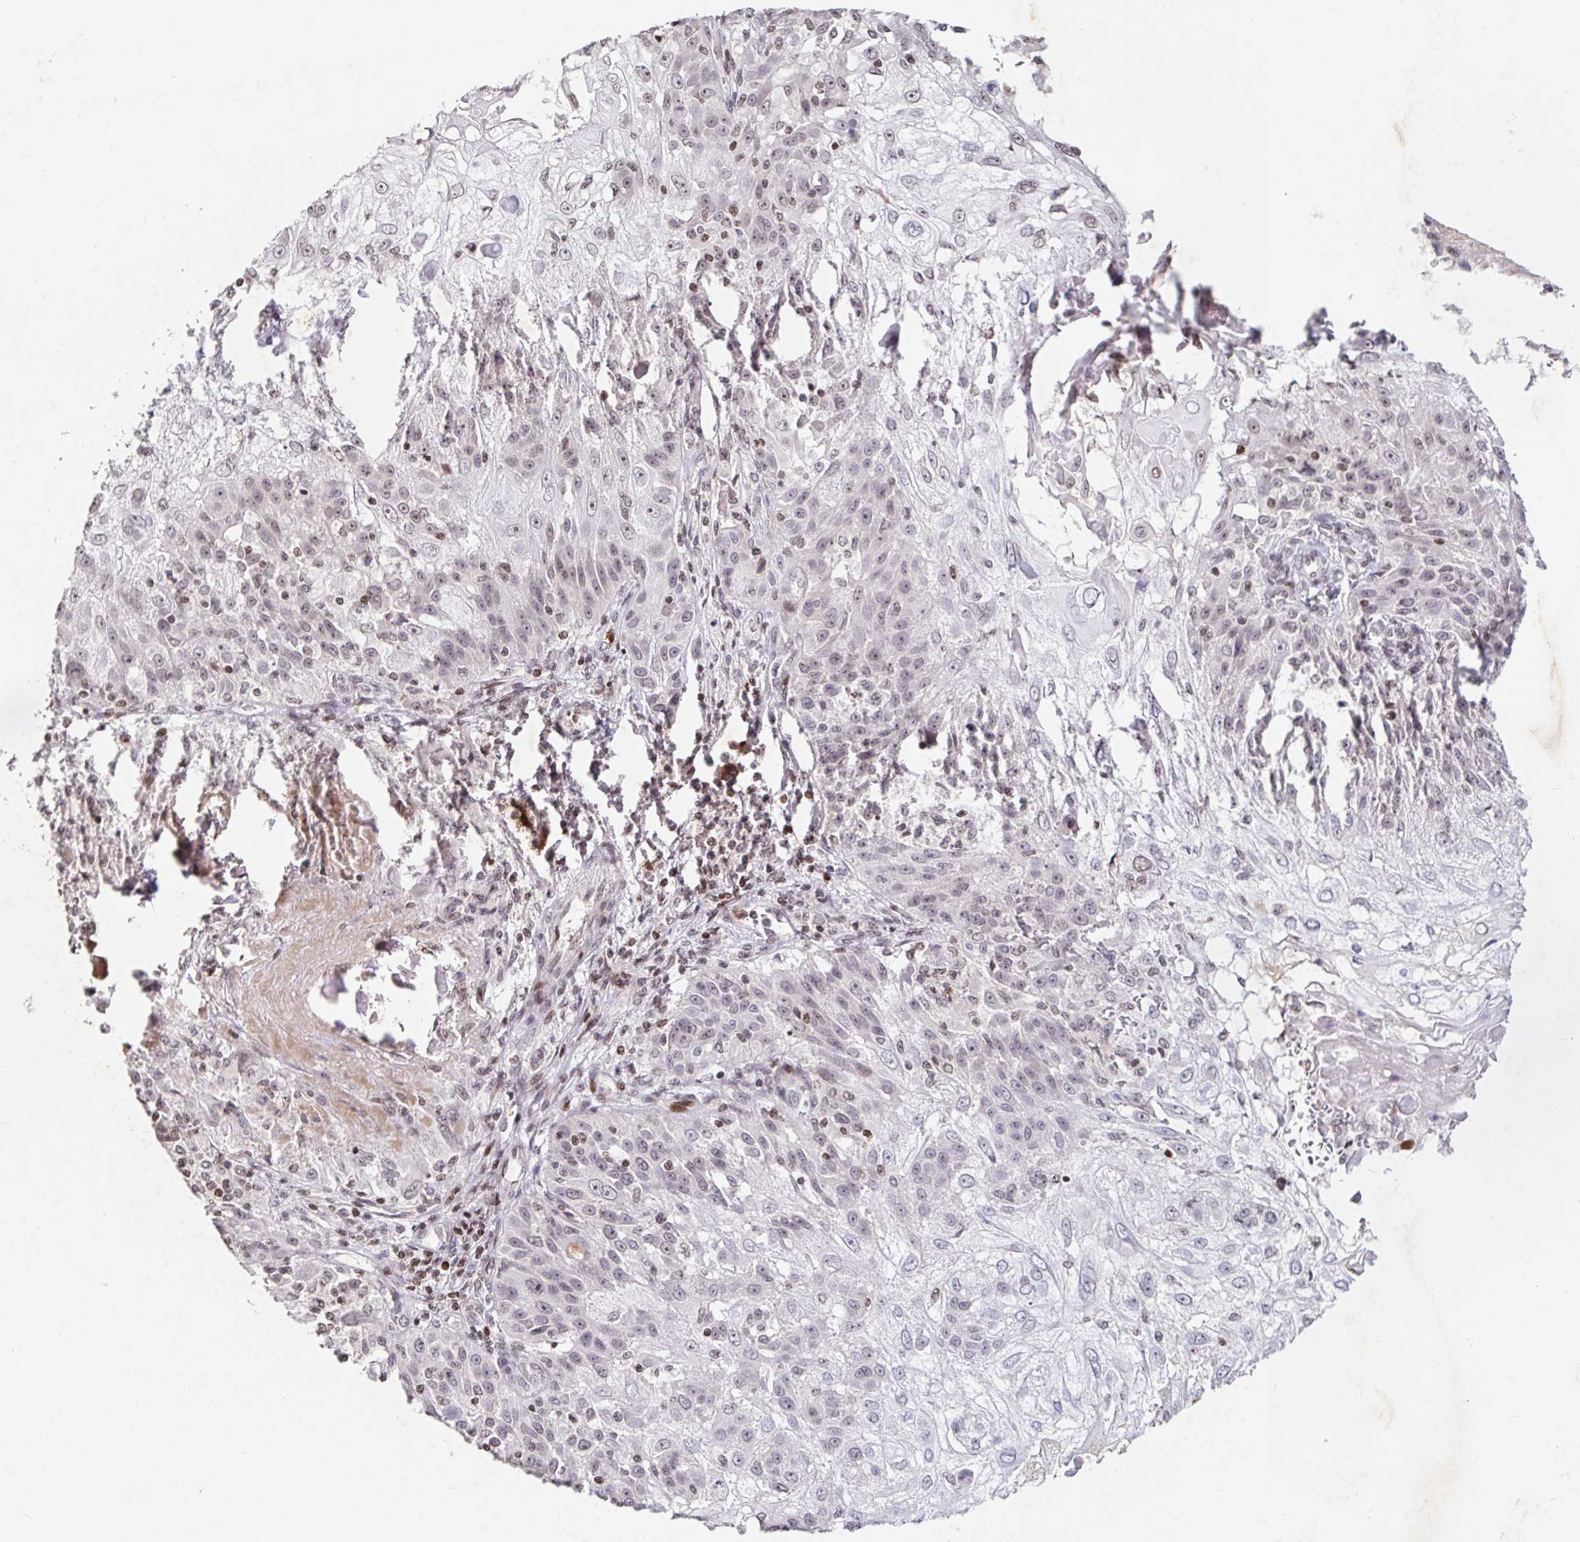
{"staining": {"intensity": "weak", "quantity": "25%-75%", "location": "nuclear"}, "tissue": "skin cancer", "cell_type": "Tumor cells", "image_type": "cancer", "snomed": [{"axis": "morphology", "description": "Normal tissue, NOS"}, {"axis": "morphology", "description": "Squamous cell carcinoma, NOS"}, {"axis": "topography", "description": "Skin"}], "caption": "Protein staining of skin cancer (squamous cell carcinoma) tissue exhibits weak nuclear expression in about 25%-75% of tumor cells. (DAB (3,3'-diaminobenzidine) IHC with brightfield microscopy, high magnification).", "gene": "C19orf53", "patient": {"sex": "female", "age": 83}}